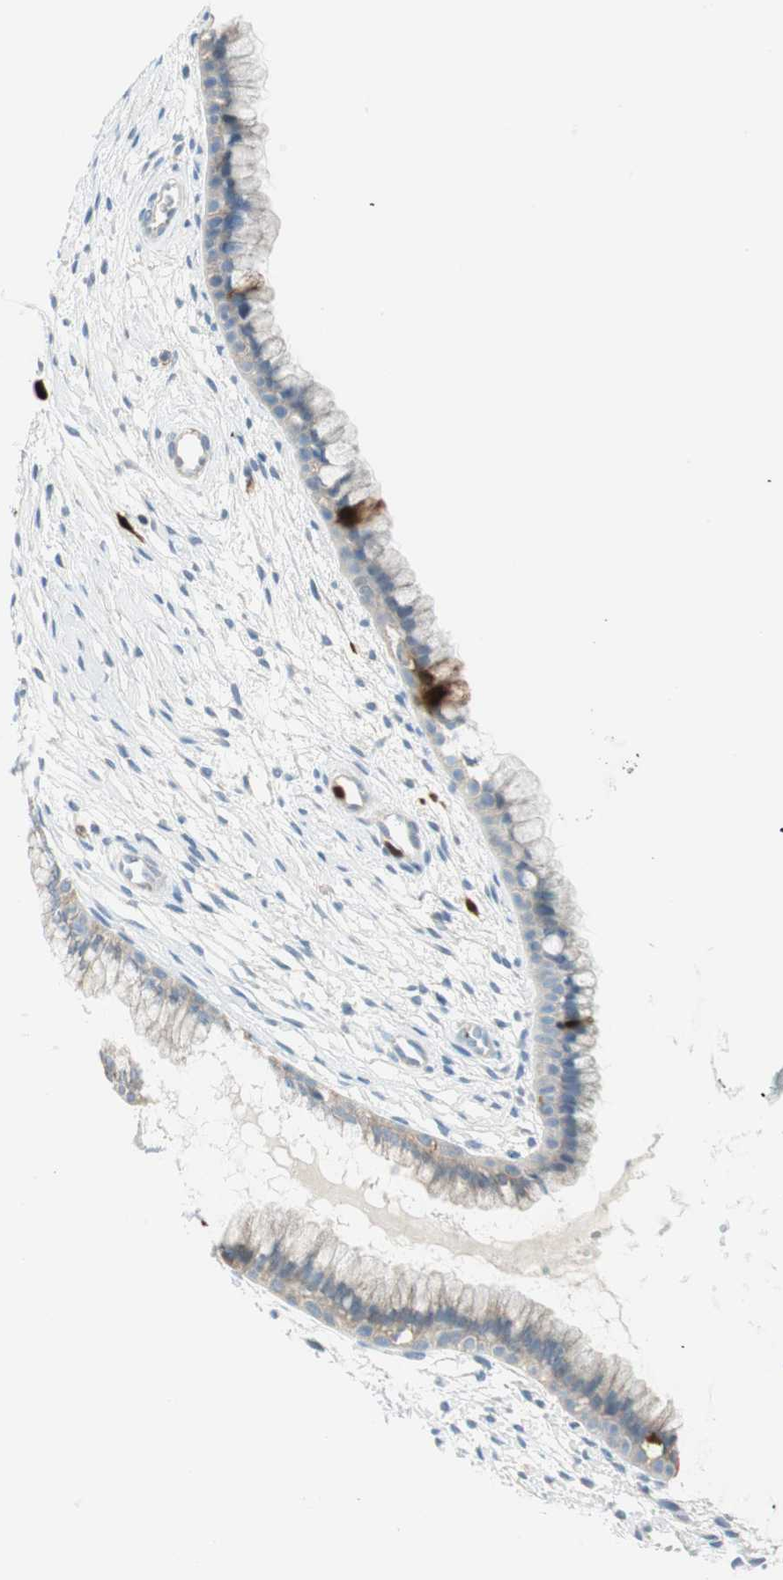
{"staining": {"intensity": "strong", "quantity": "<25%", "location": "nuclear"}, "tissue": "cervix", "cell_type": "Glandular cells", "image_type": "normal", "snomed": [{"axis": "morphology", "description": "Normal tissue, NOS"}, {"axis": "topography", "description": "Cervix"}], "caption": "A high-resolution image shows IHC staining of unremarkable cervix, which demonstrates strong nuclear staining in approximately <25% of glandular cells.", "gene": "PTTG1", "patient": {"sex": "female", "age": 39}}